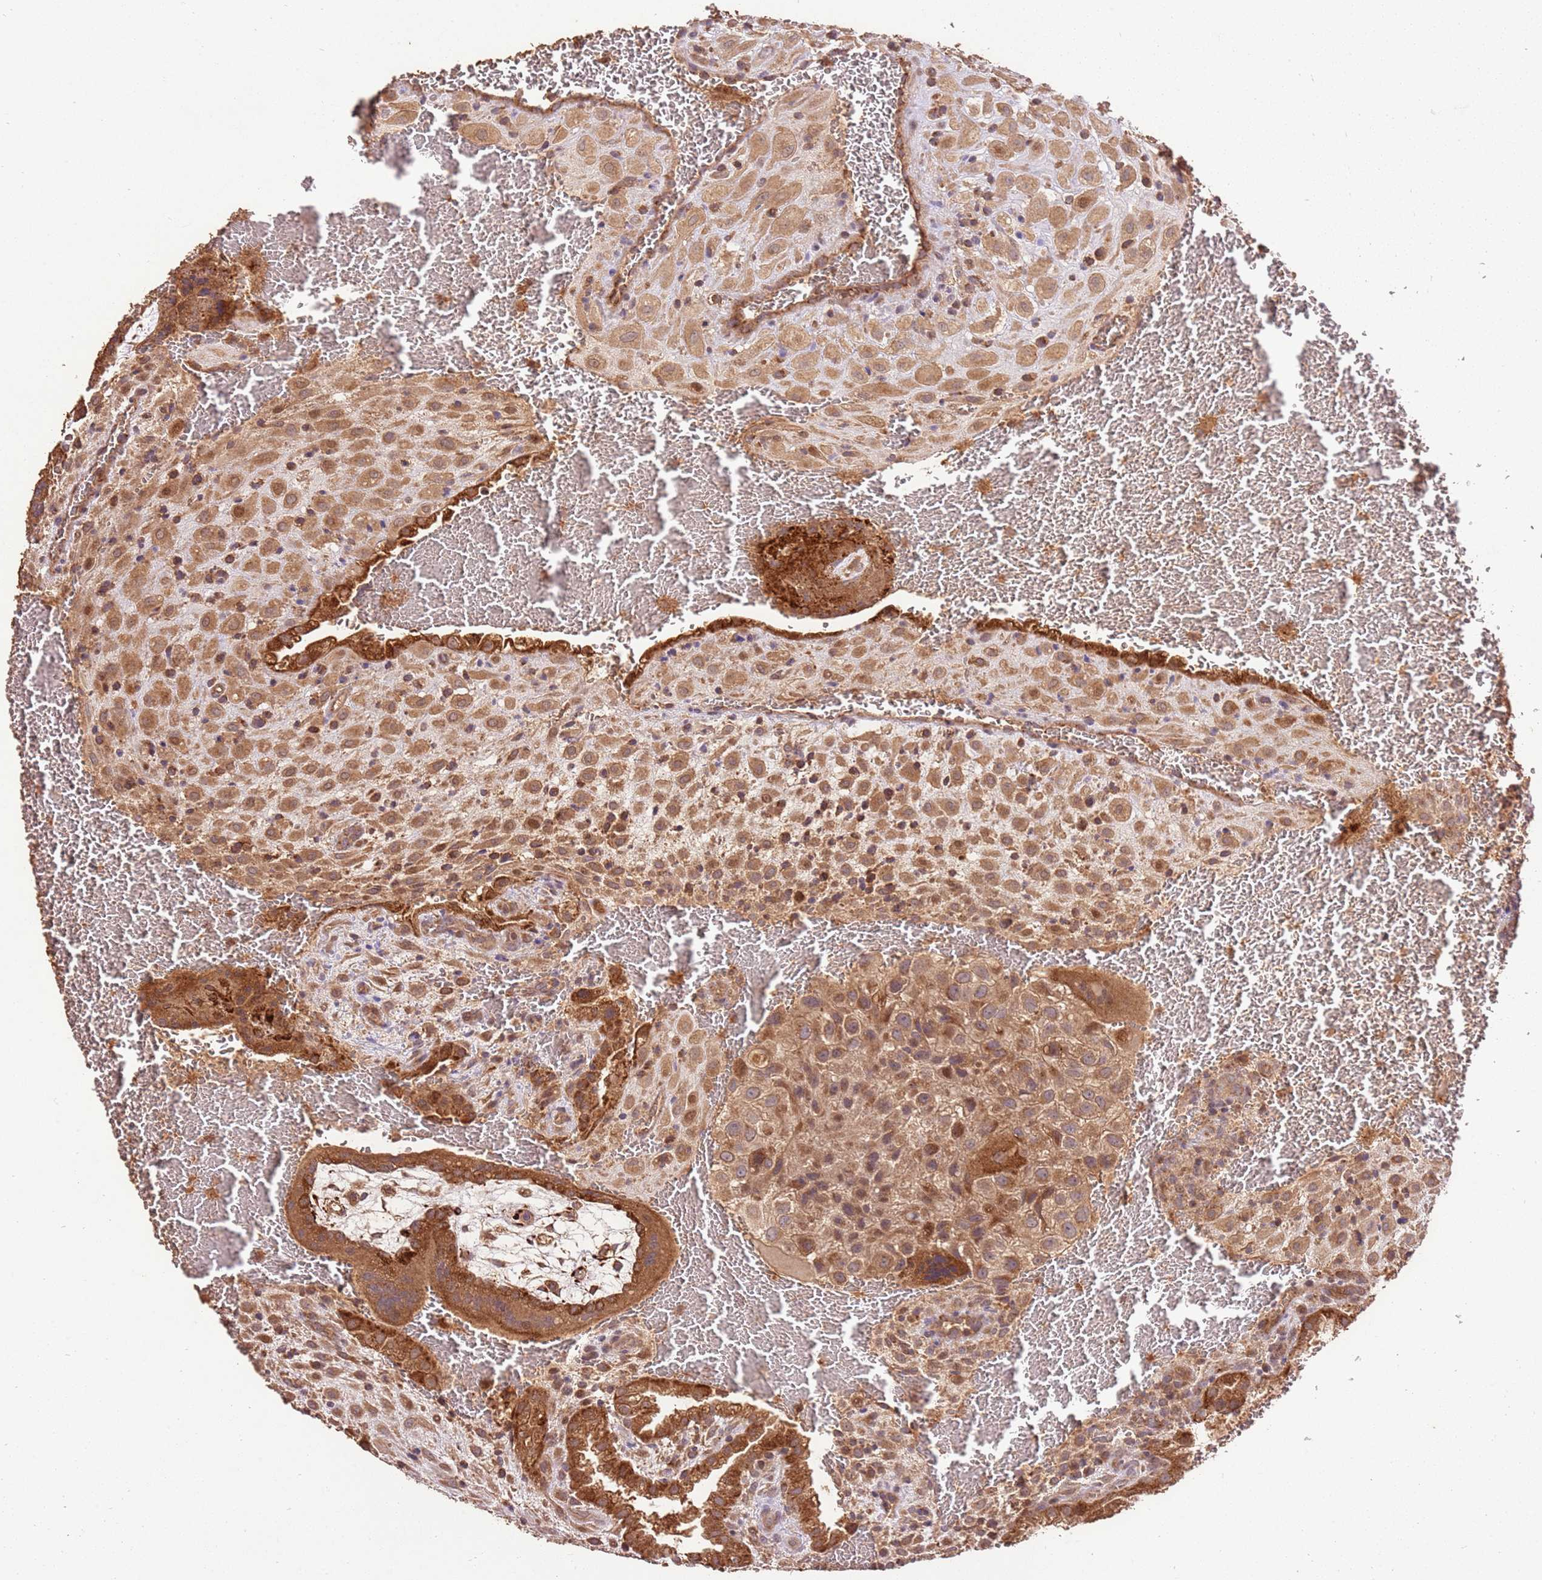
{"staining": {"intensity": "moderate", "quantity": ">75%", "location": "cytoplasmic/membranous"}, "tissue": "placenta", "cell_type": "Decidual cells", "image_type": "normal", "snomed": [{"axis": "morphology", "description": "Normal tissue, NOS"}, {"axis": "topography", "description": "Placenta"}], "caption": "High-power microscopy captured an immunohistochemistry histopathology image of normal placenta, revealing moderate cytoplasmic/membranous staining in about >75% of decidual cells.", "gene": "LRRC28", "patient": {"sex": "female", "age": 35}}